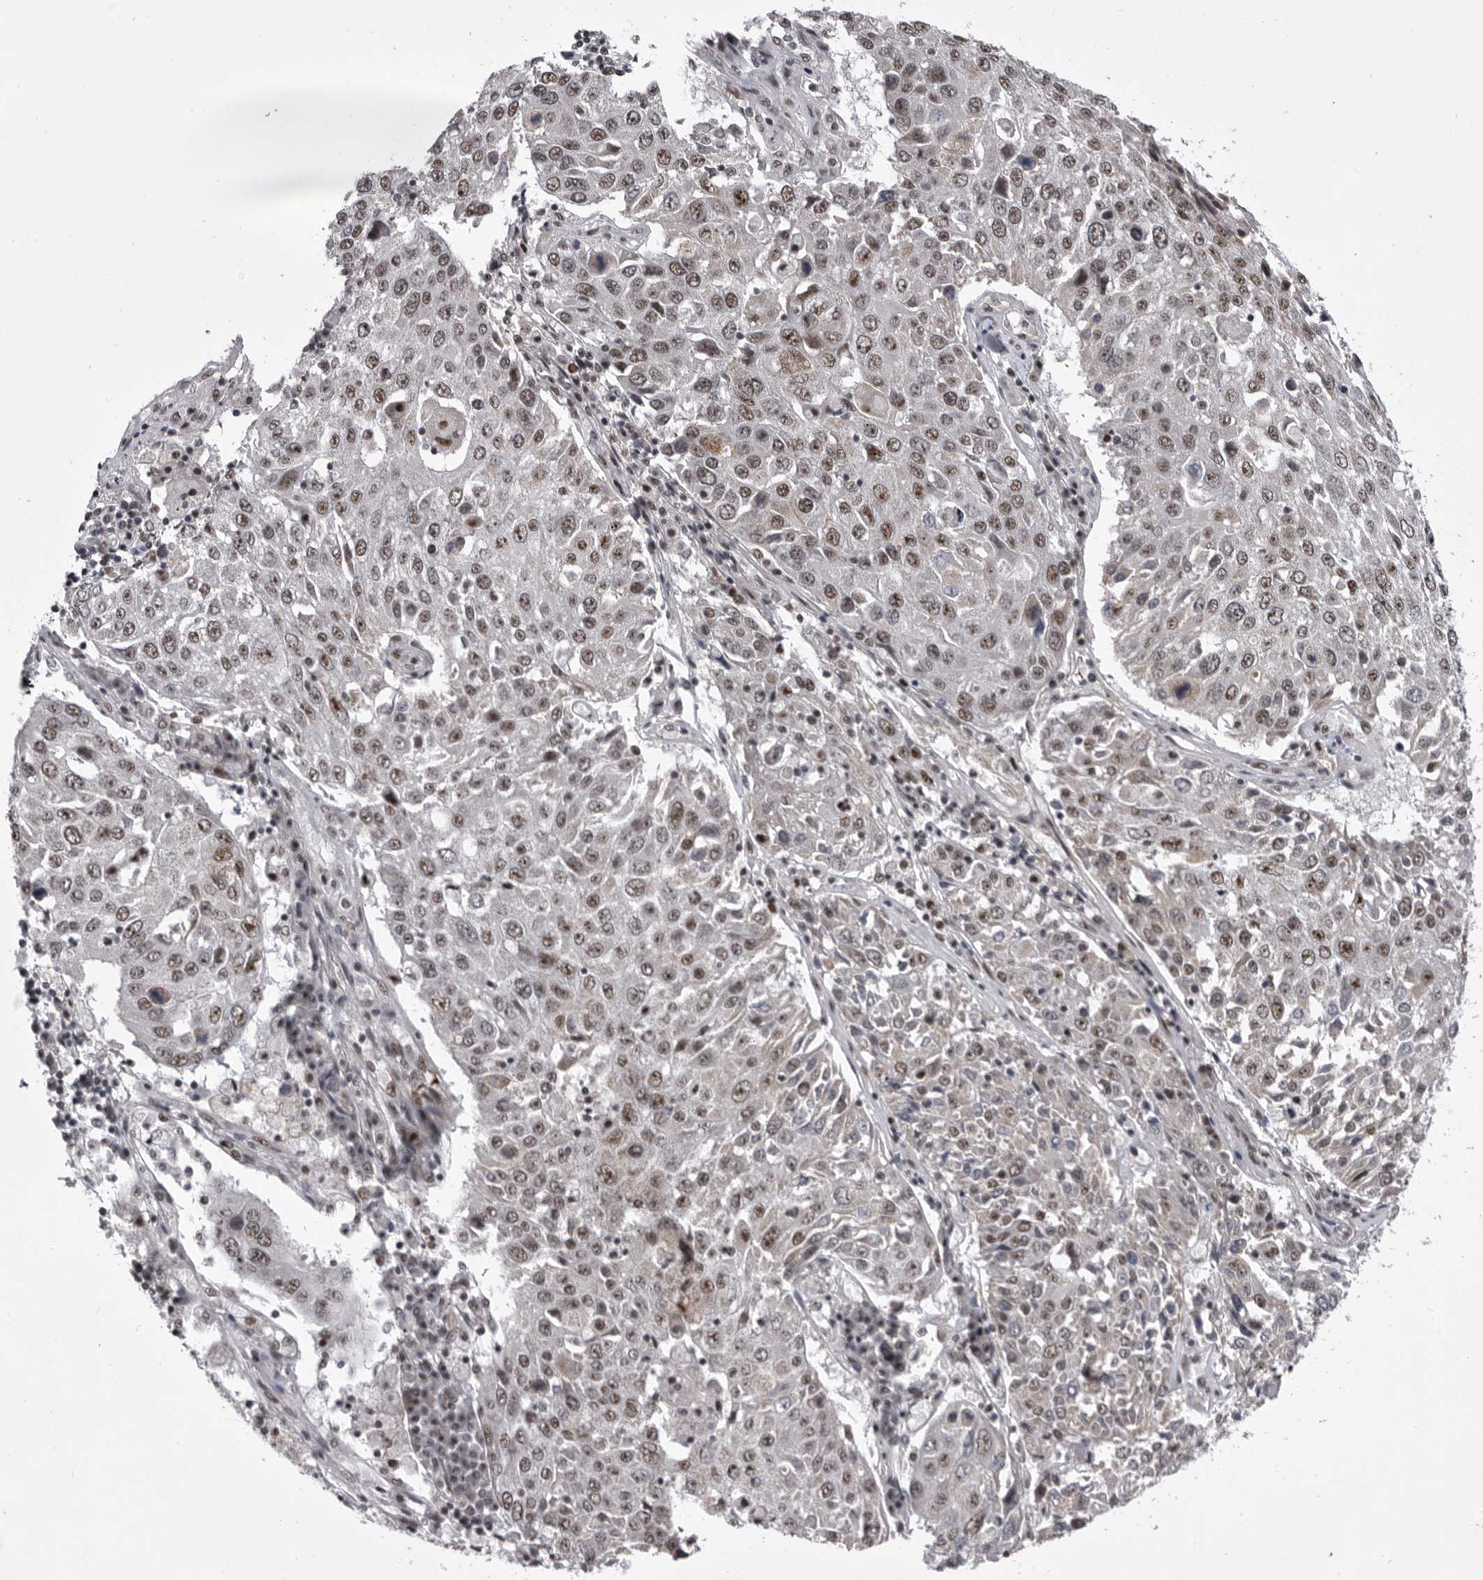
{"staining": {"intensity": "weak", "quantity": ">75%", "location": "nuclear"}, "tissue": "lung cancer", "cell_type": "Tumor cells", "image_type": "cancer", "snomed": [{"axis": "morphology", "description": "Squamous cell carcinoma, NOS"}, {"axis": "topography", "description": "Lung"}], "caption": "Immunohistochemical staining of lung squamous cell carcinoma reveals low levels of weak nuclear protein positivity in approximately >75% of tumor cells. (Stains: DAB in brown, nuclei in blue, Microscopy: brightfield microscopy at high magnification).", "gene": "PRPF3", "patient": {"sex": "male", "age": 65}}